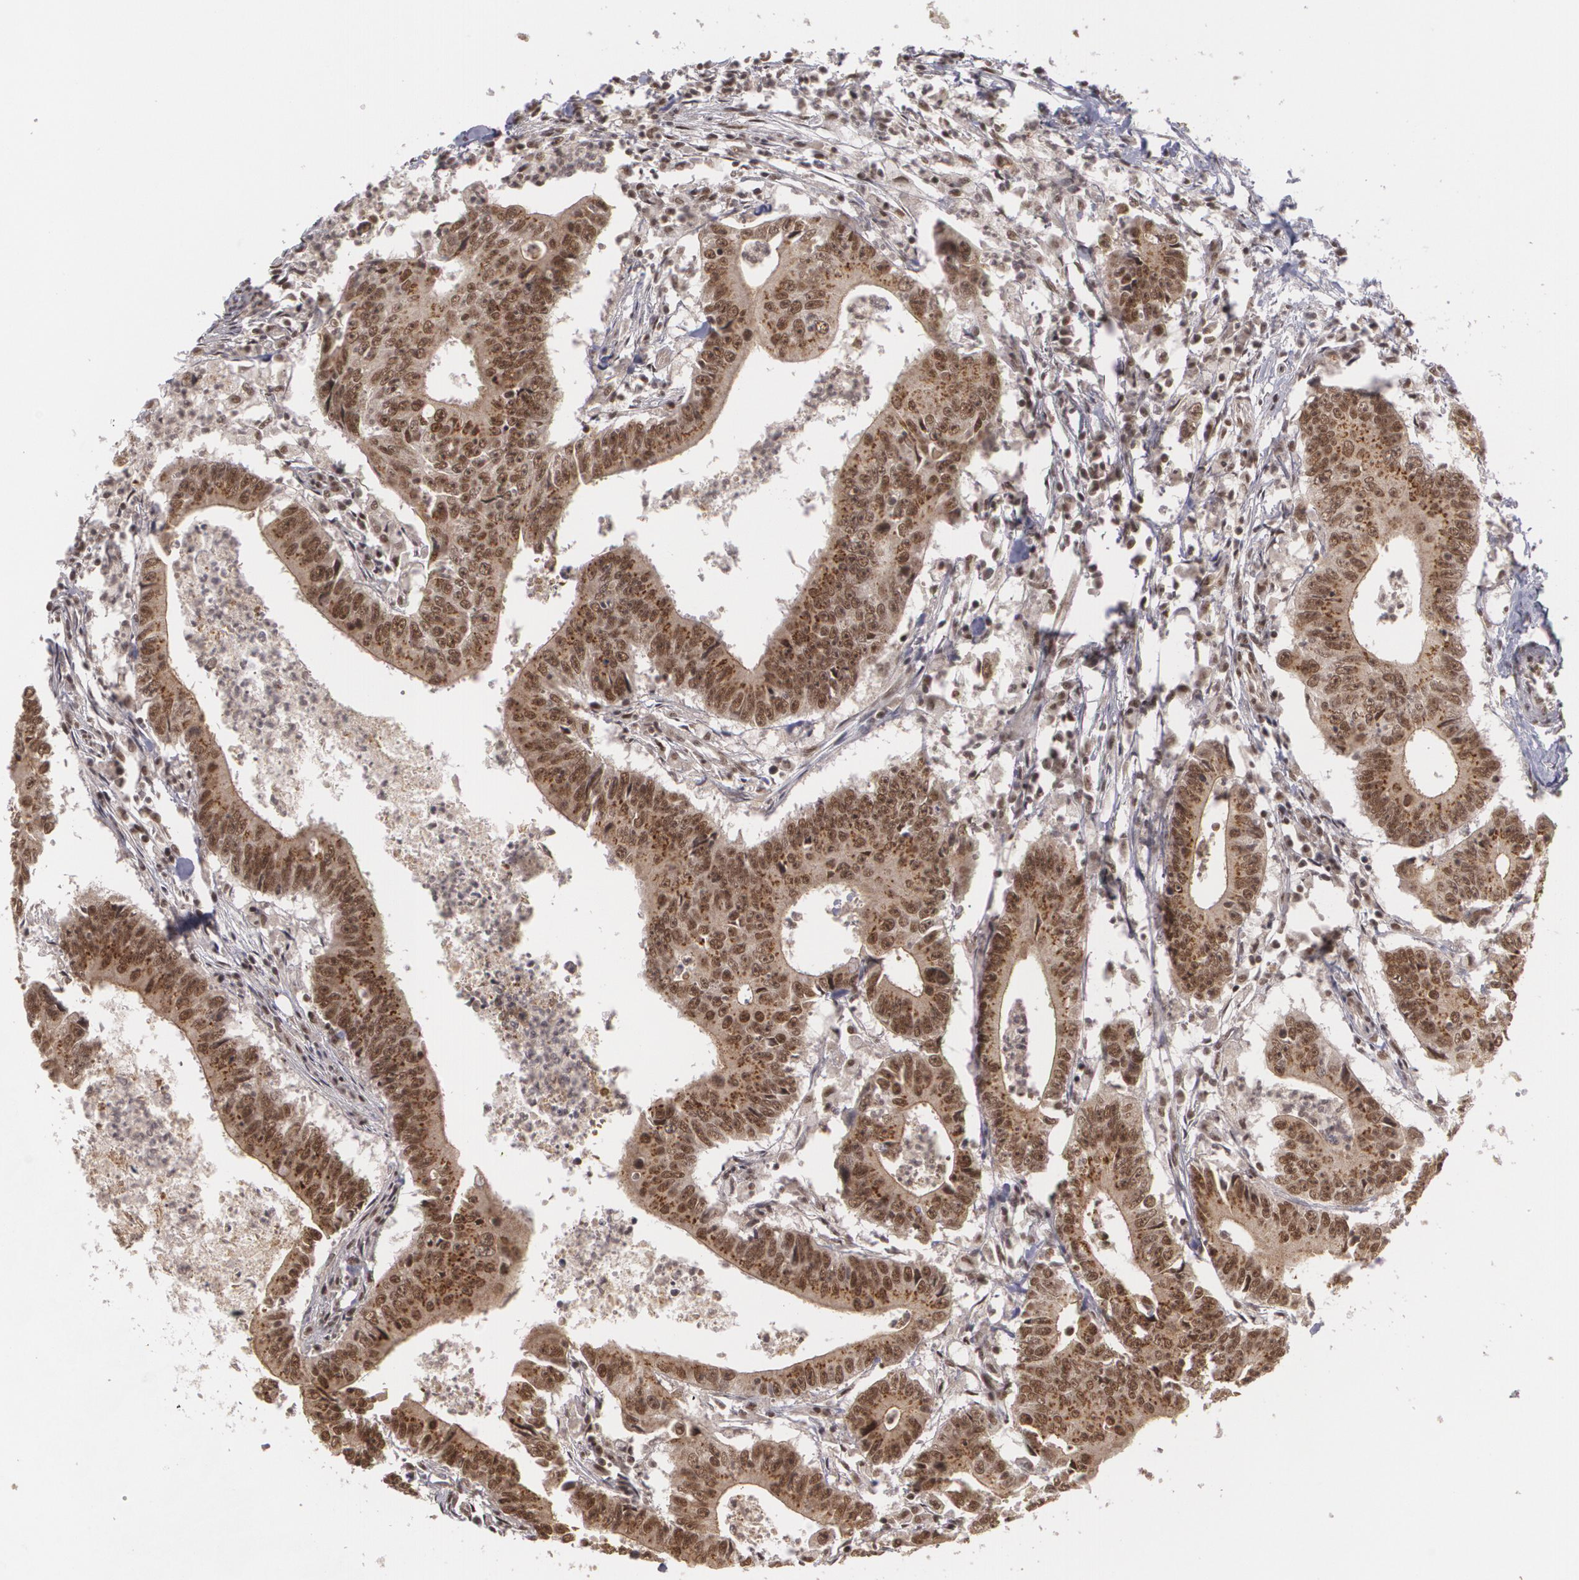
{"staining": {"intensity": "strong", "quantity": ">75%", "location": "nuclear"}, "tissue": "colorectal cancer", "cell_type": "Tumor cells", "image_type": "cancer", "snomed": [{"axis": "morphology", "description": "Adenocarcinoma, NOS"}, {"axis": "topography", "description": "Colon"}], "caption": "An IHC image of tumor tissue is shown. Protein staining in brown labels strong nuclear positivity in colorectal cancer (adenocarcinoma) within tumor cells. The staining is performed using DAB (3,3'-diaminobenzidine) brown chromogen to label protein expression. The nuclei are counter-stained blue using hematoxylin.", "gene": "RXRB", "patient": {"sex": "male", "age": 55}}